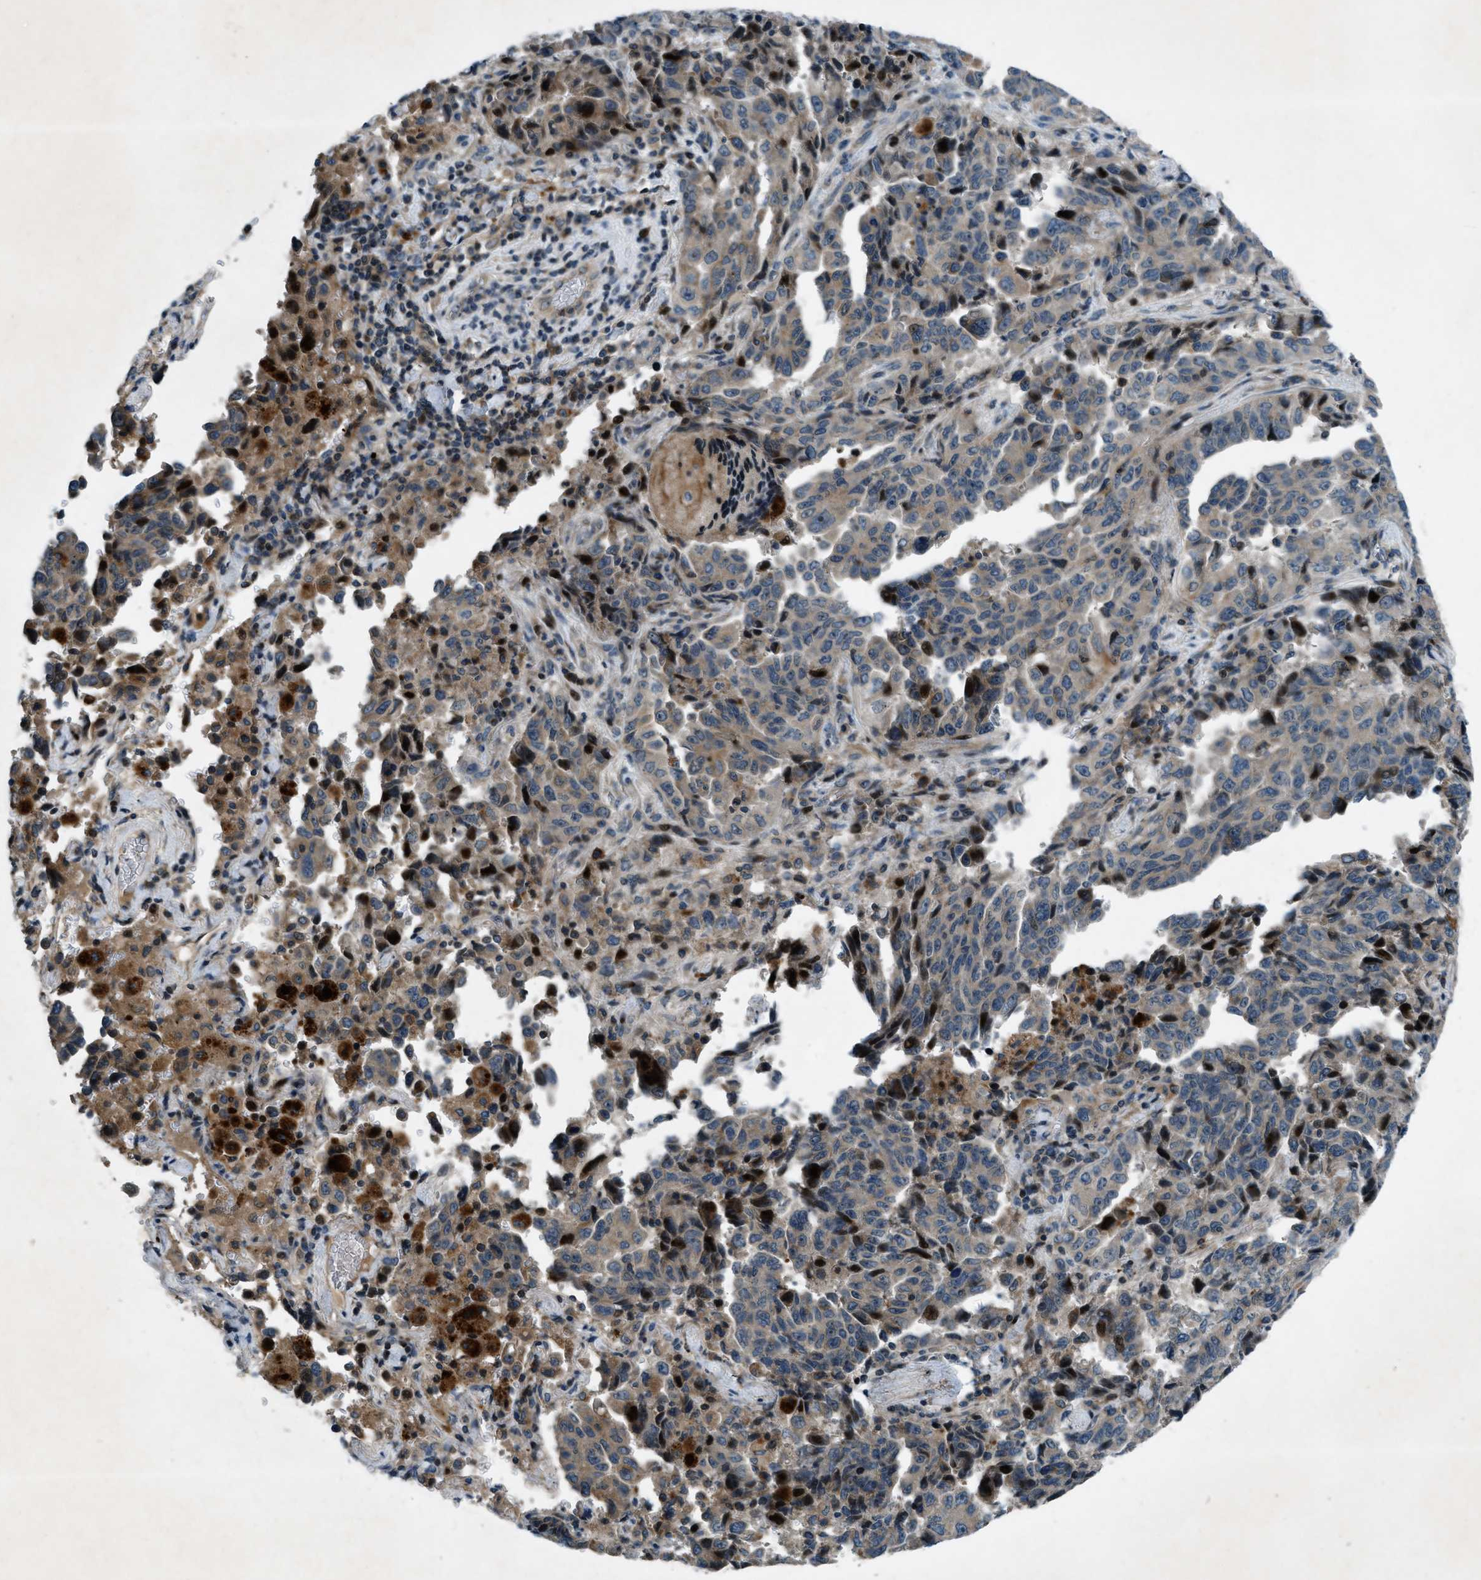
{"staining": {"intensity": "weak", "quantity": "25%-75%", "location": "cytoplasmic/membranous"}, "tissue": "lung cancer", "cell_type": "Tumor cells", "image_type": "cancer", "snomed": [{"axis": "morphology", "description": "Adenocarcinoma, NOS"}, {"axis": "topography", "description": "Lung"}], "caption": "A low amount of weak cytoplasmic/membranous positivity is present in about 25%-75% of tumor cells in lung adenocarcinoma tissue.", "gene": "CLEC2D", "patient": {"sex": "female", "age": 51}}